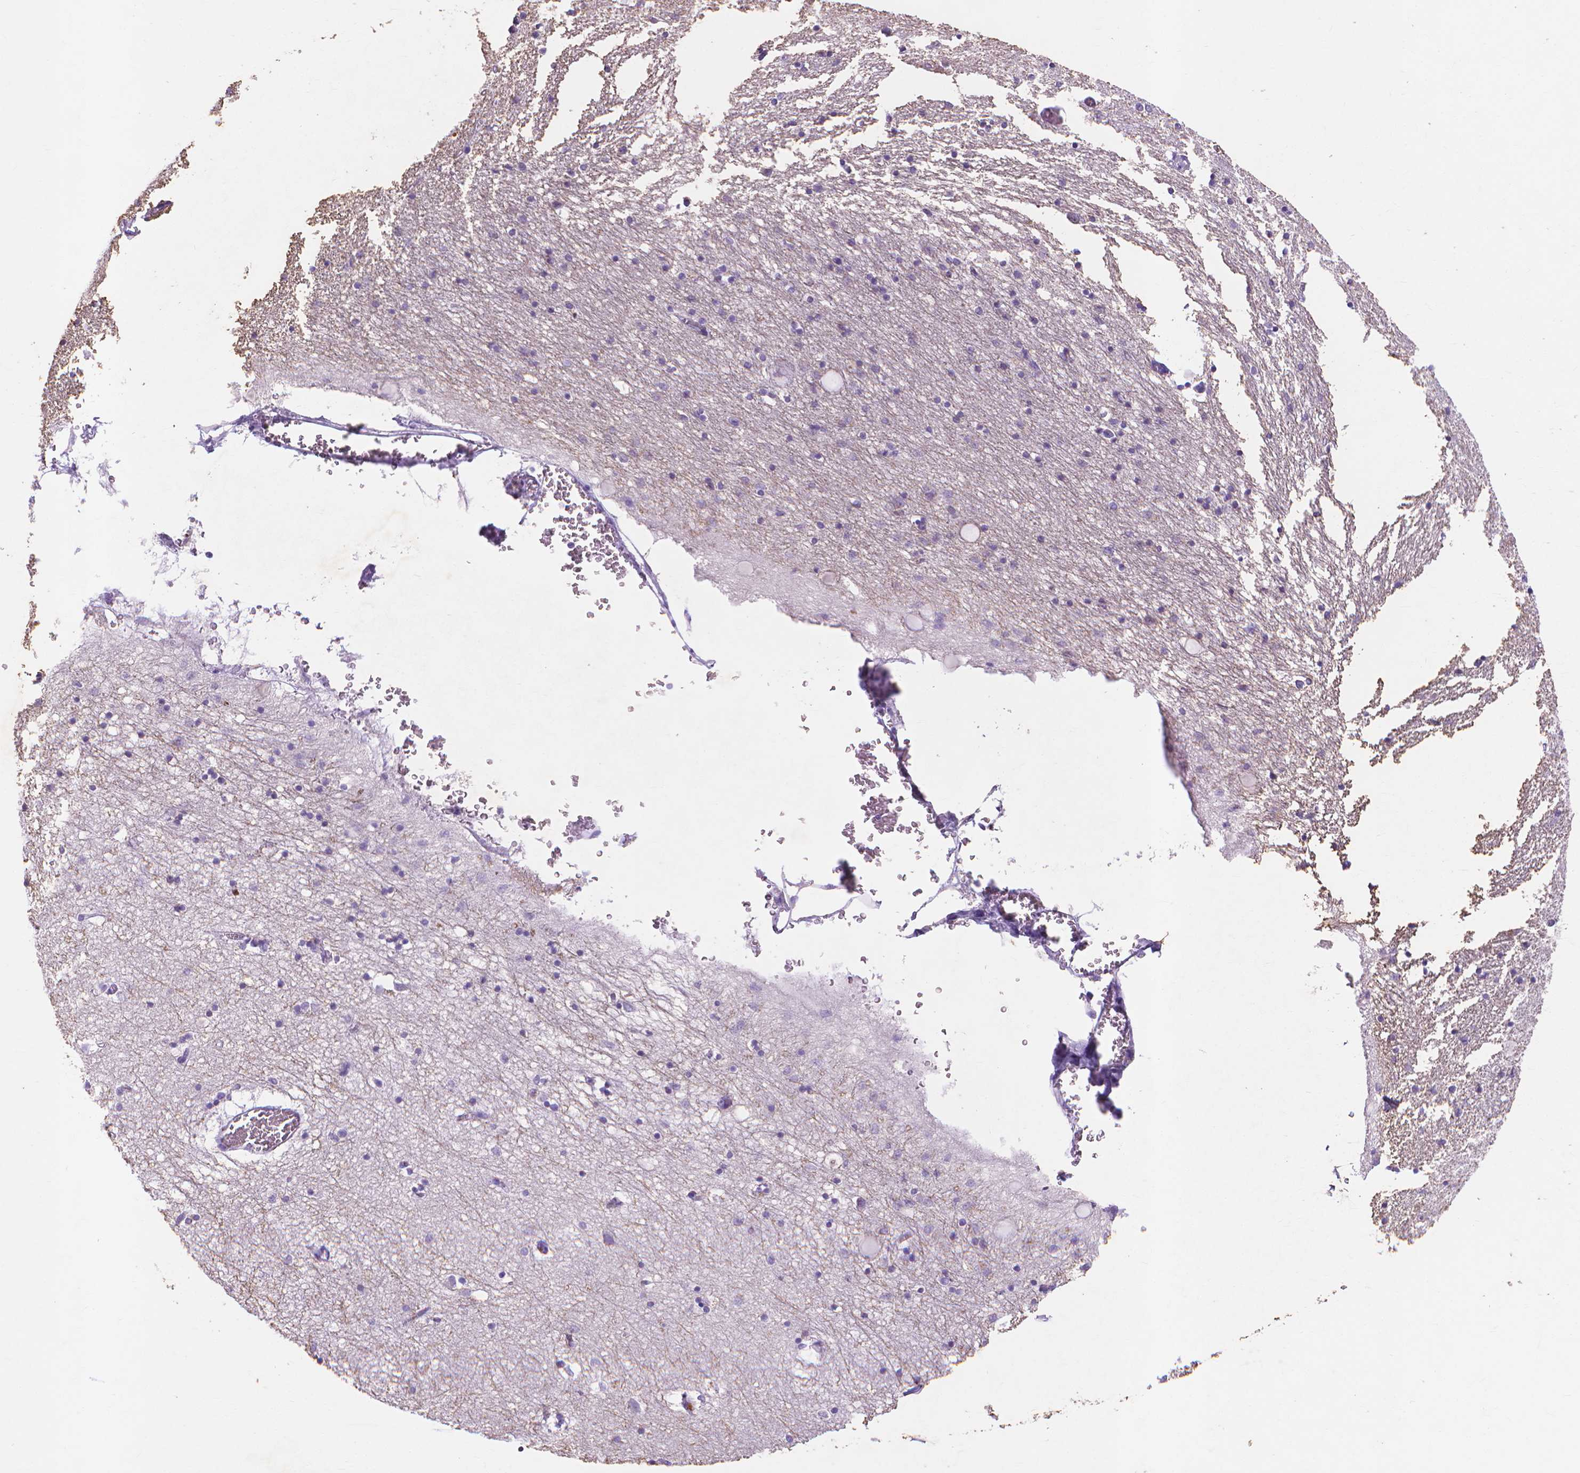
{"staining": {"intensity": "negative", "quantity": "none", "location": "none"}, "tissue": "hippocampus", "cell_type": "Glial cells", "image_type": "normal", "snomed": [{"axis": "morphology", "description": "Normal tissue, NOS"}, {"axis": "topography", "description": "Lateral ventricle wall"}, {"axis": "topography", "description": "Hippocampus"}], "caption": "The histopathology image demonstrates no staining of glial cells in benign hippocampus.", "gene": "MMP11", "patient": {"sex": "female", "age": 63}}